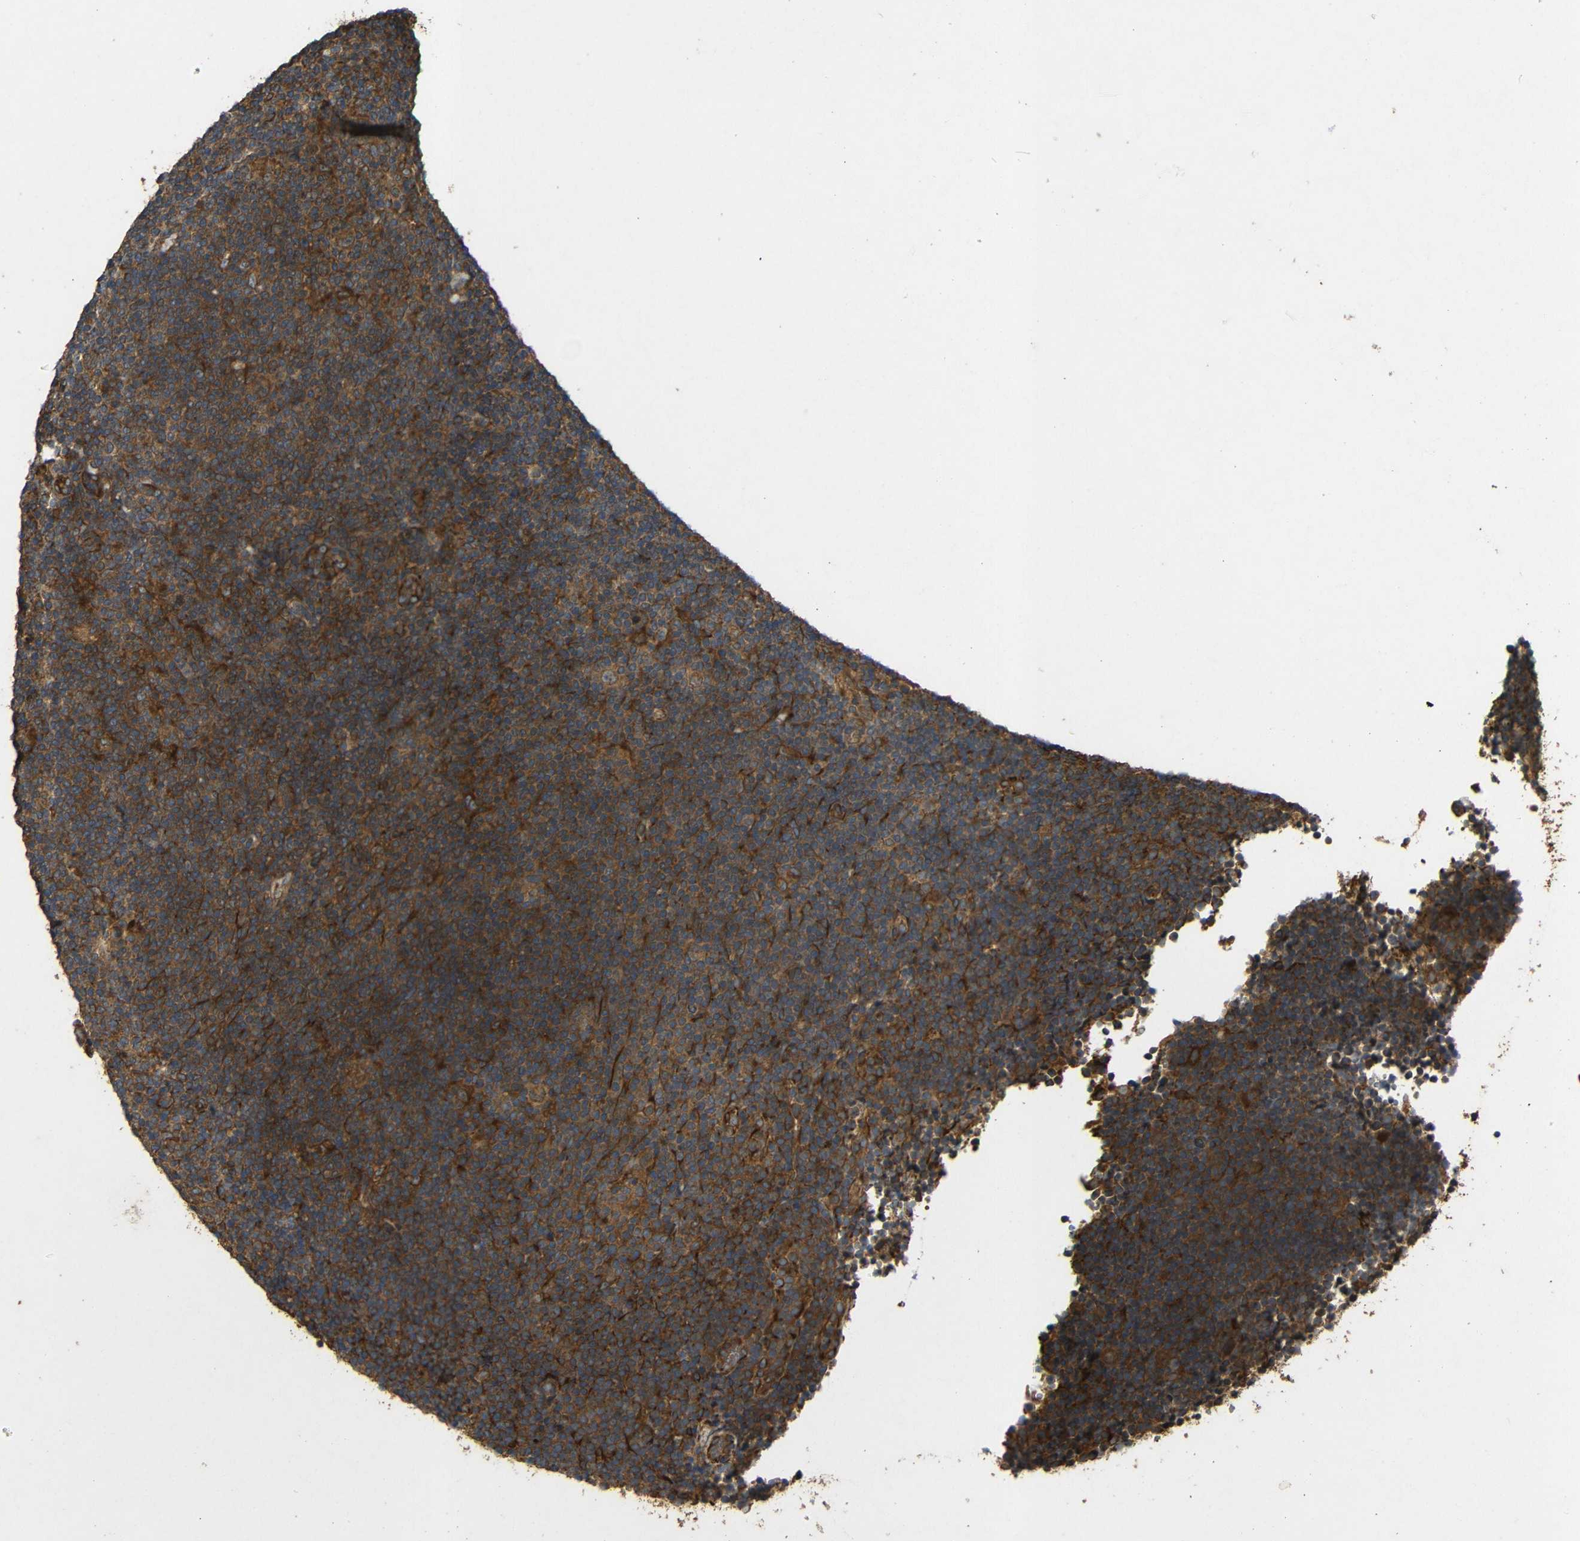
{"staining": {"intensity": "strong", "quantity": ">75%", "location": "cytoplasmic/membranous"}, "tissue": "lymphoma", "cell_type": "Tumor cells", "image_type": "cancer", "snomed": [{"axis": "morphology", "description": "Hodgkin's disease, NOS"}, {"axis": "topography", "description": "Lymph node"}], "caption": "Strong cytoplasmic/membranous positivity is identified in about >75% of tumor cells in lymphoma.", "gene": "EIF2S1", "patient": {"sex": "female", "age": 57}}